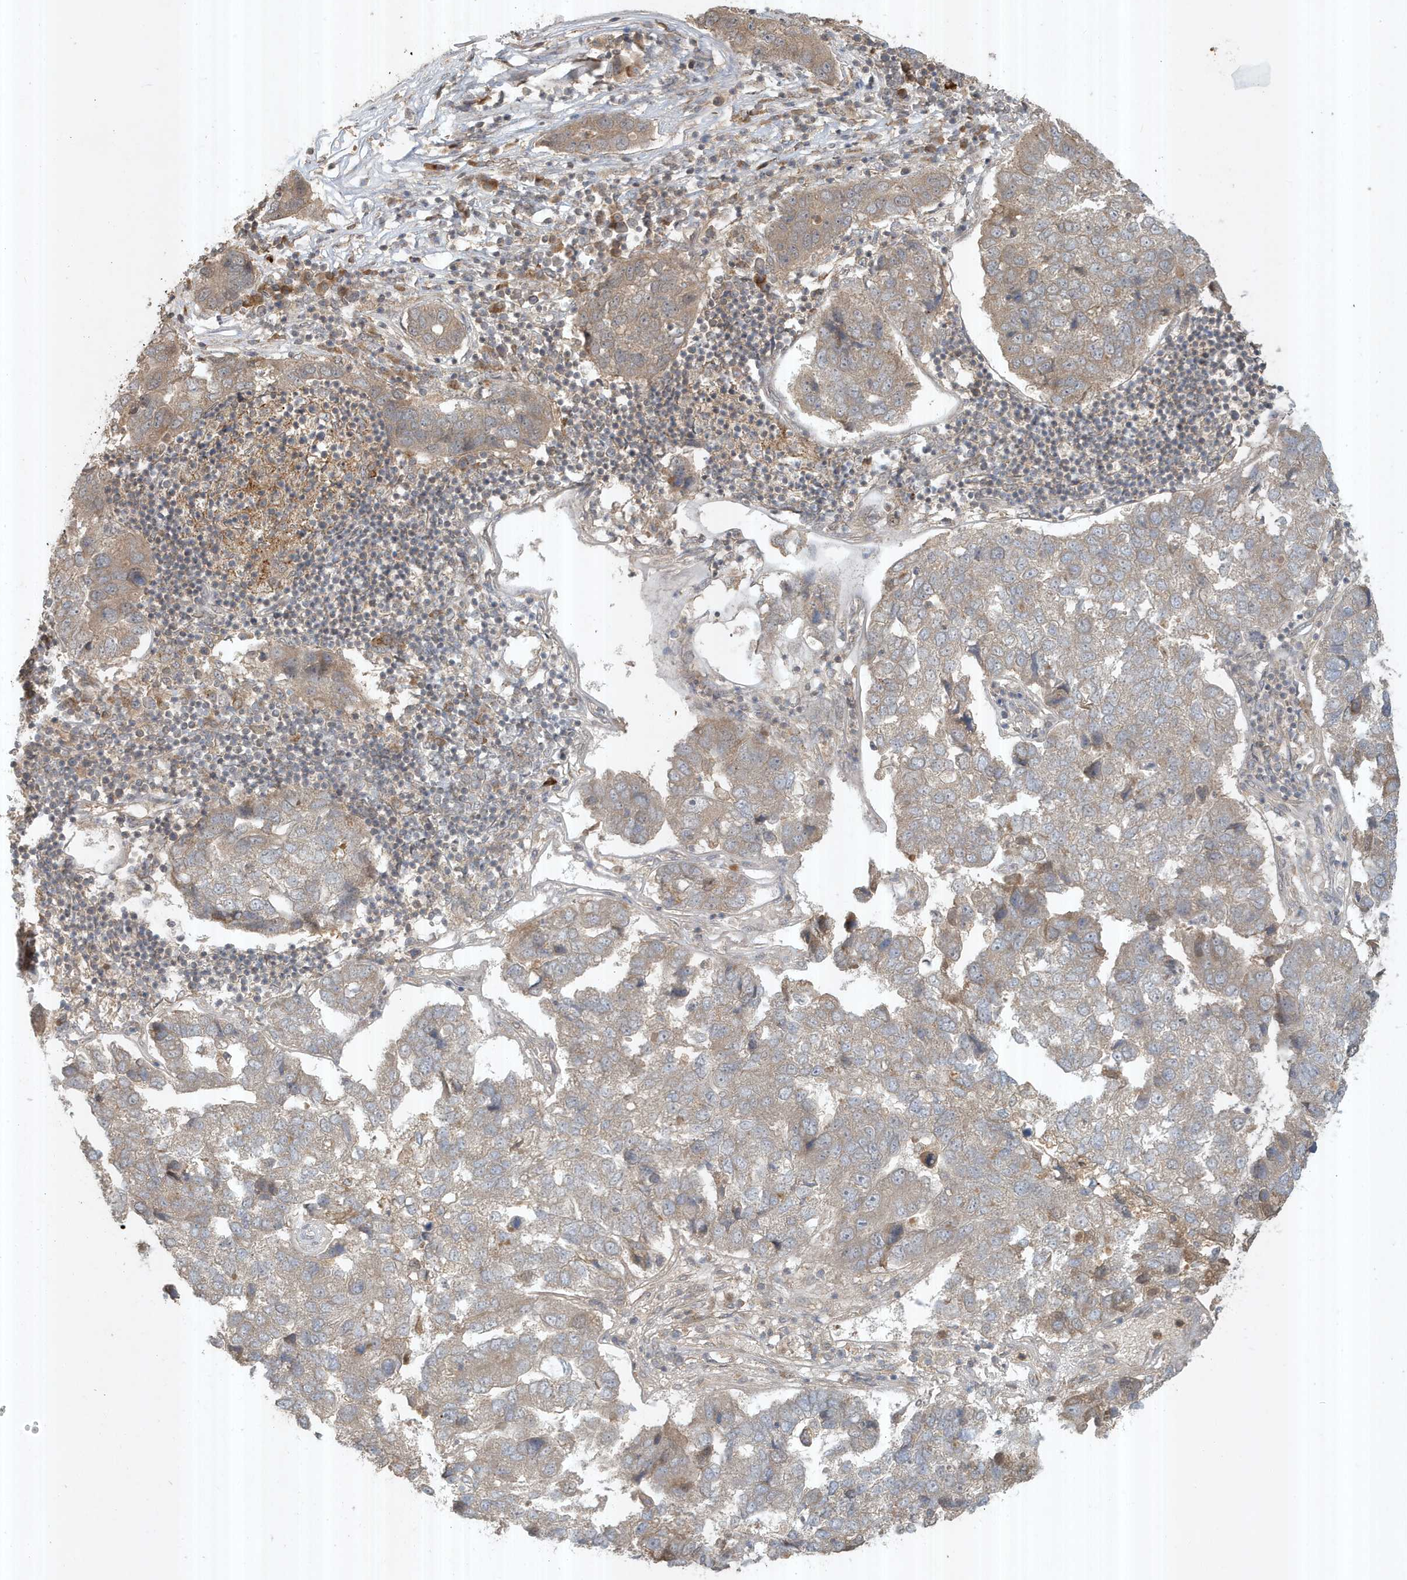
{"staining": {"intensity": "weak", "quantity": "25%-75%", "location": "cytoplasmic/membranous"}, "tissue": "pancreatic cancer", "cell_type": "Tumor cells", "image_type": "cancer", "snomed": [{"axis": "morphology", "description": "Adenocarcinoma, NOS"}, {"axis": "topography", "description": "Pancreas"}], "caption": "Pancreatic cancer (adenocarcinoma) tissue demonstrates weak cytoplasmic/membranous expression in approximately 25%-75% of tumor cells, visualized by immunohistochemistry.", "gene": "ABCB9", "patient": {"sex": "female", "age": 61}}